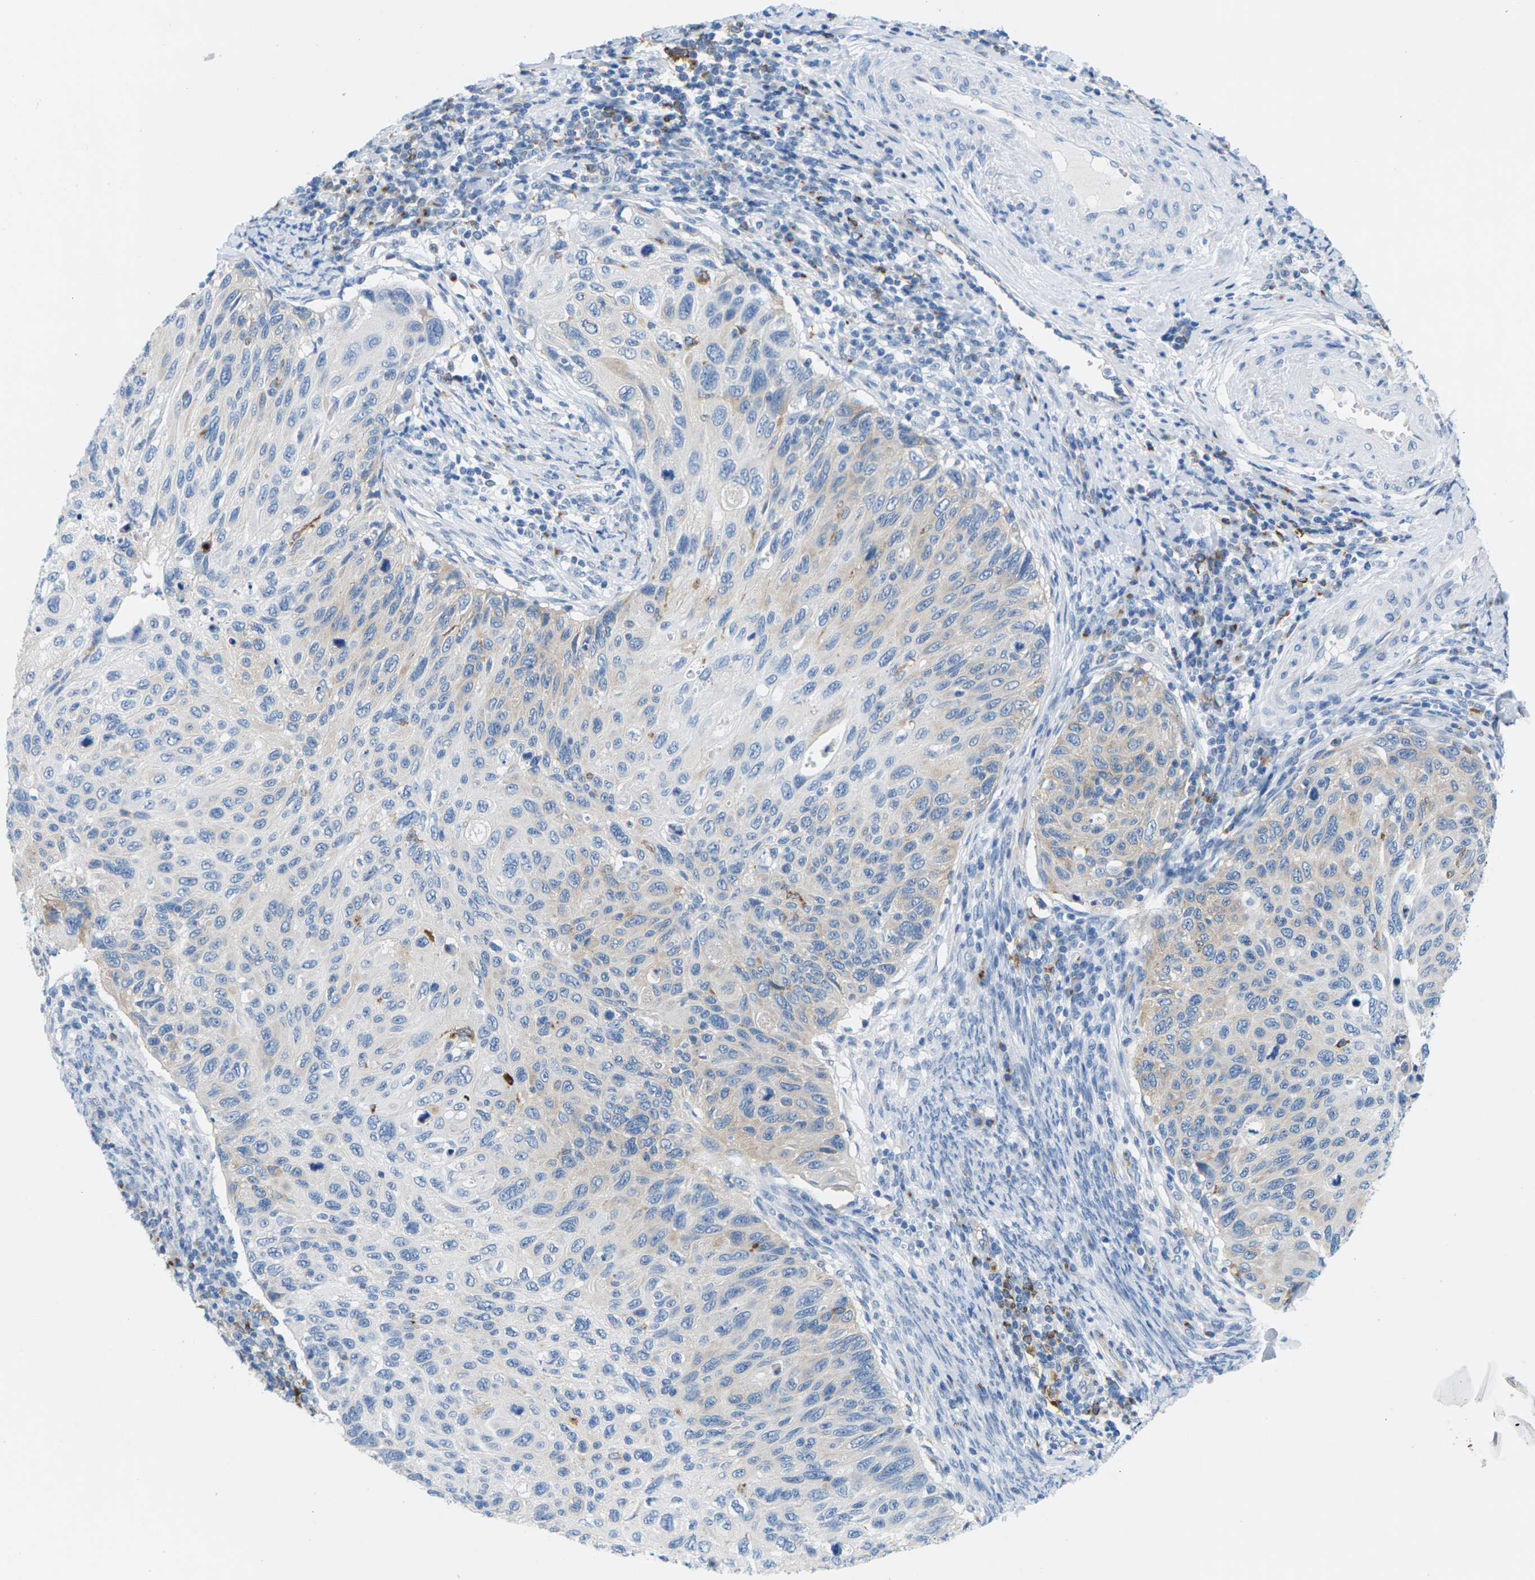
{"staining": {"intensity": "negative", "quantity": "none", "location": "none"}, "tissue": "cervical cancer", "cell_type": "Tumor cells", "image_type": "cancer", "snomed": [{"axis": "morphology", "description": "Squamous cell carcinoma, NOS"}, {"axis": "topography", "description": "Cervix"}], "caption": "Image shows no significant protein positivity in tumor cells of cervical cancer (squamous cell carcinoma).", "gene": "SYNGR2", "patient": {"sex": "female", "age": 70}}